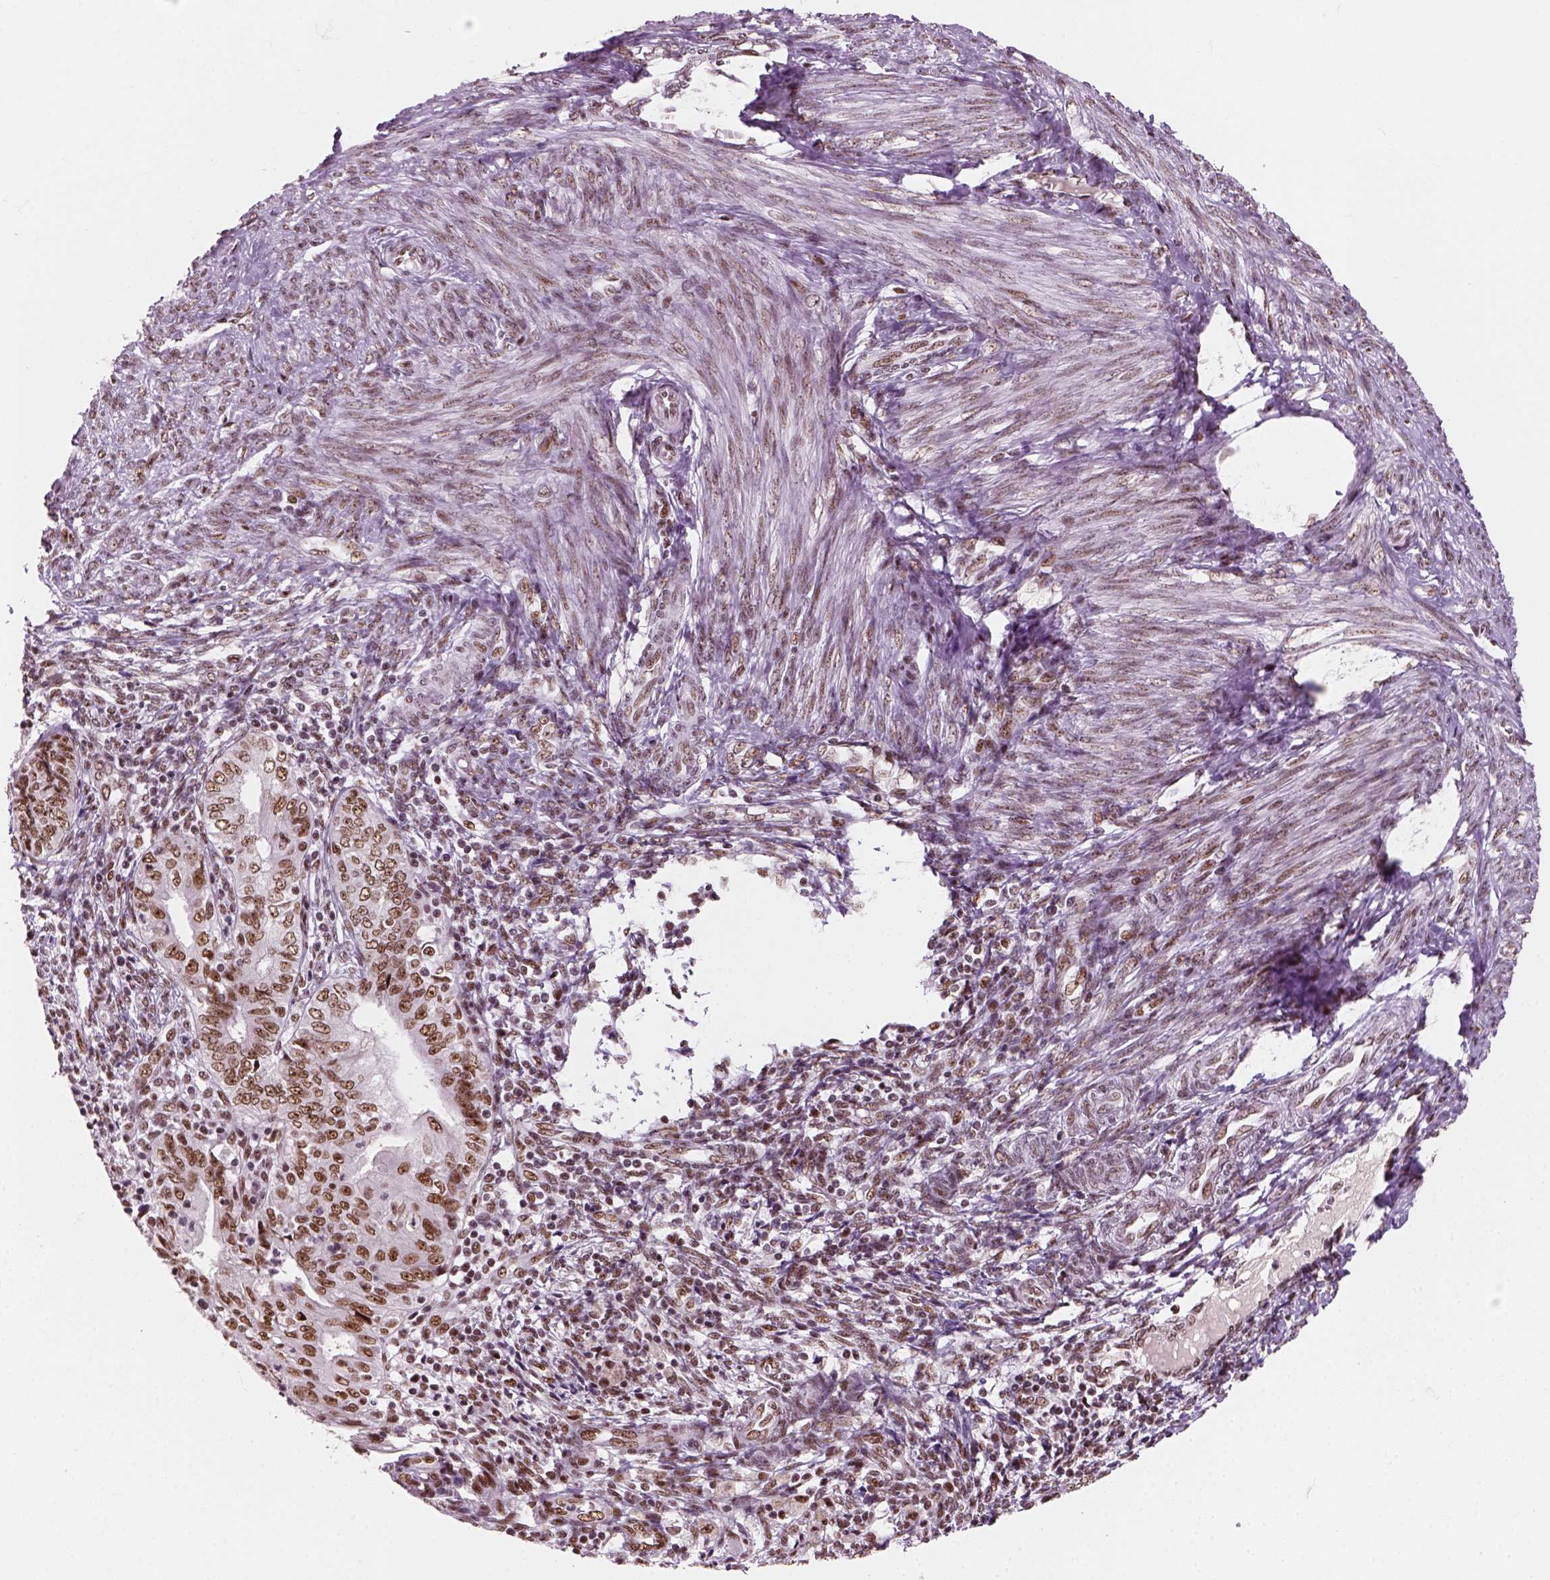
{"staining": {"intensity": "moderate", "quantity": ">75%", "location": "nuclear"}, "tissue": "endometrial cancer", "cell_type": "Tumor cells", "image_type": "cancer", "snomed": [{"axis": "morphology", "description": "Adenocarcinoma, NOS"}, {"axis": "topography", "description": "Endometrium"}], "caption": "Human adenocarcinoma (endometrial) stained with a protein marker demonstrates moderate staining in tumor cells.", "gene": "GTF2F1", "patient": {"sex": "female", "age": 68}}